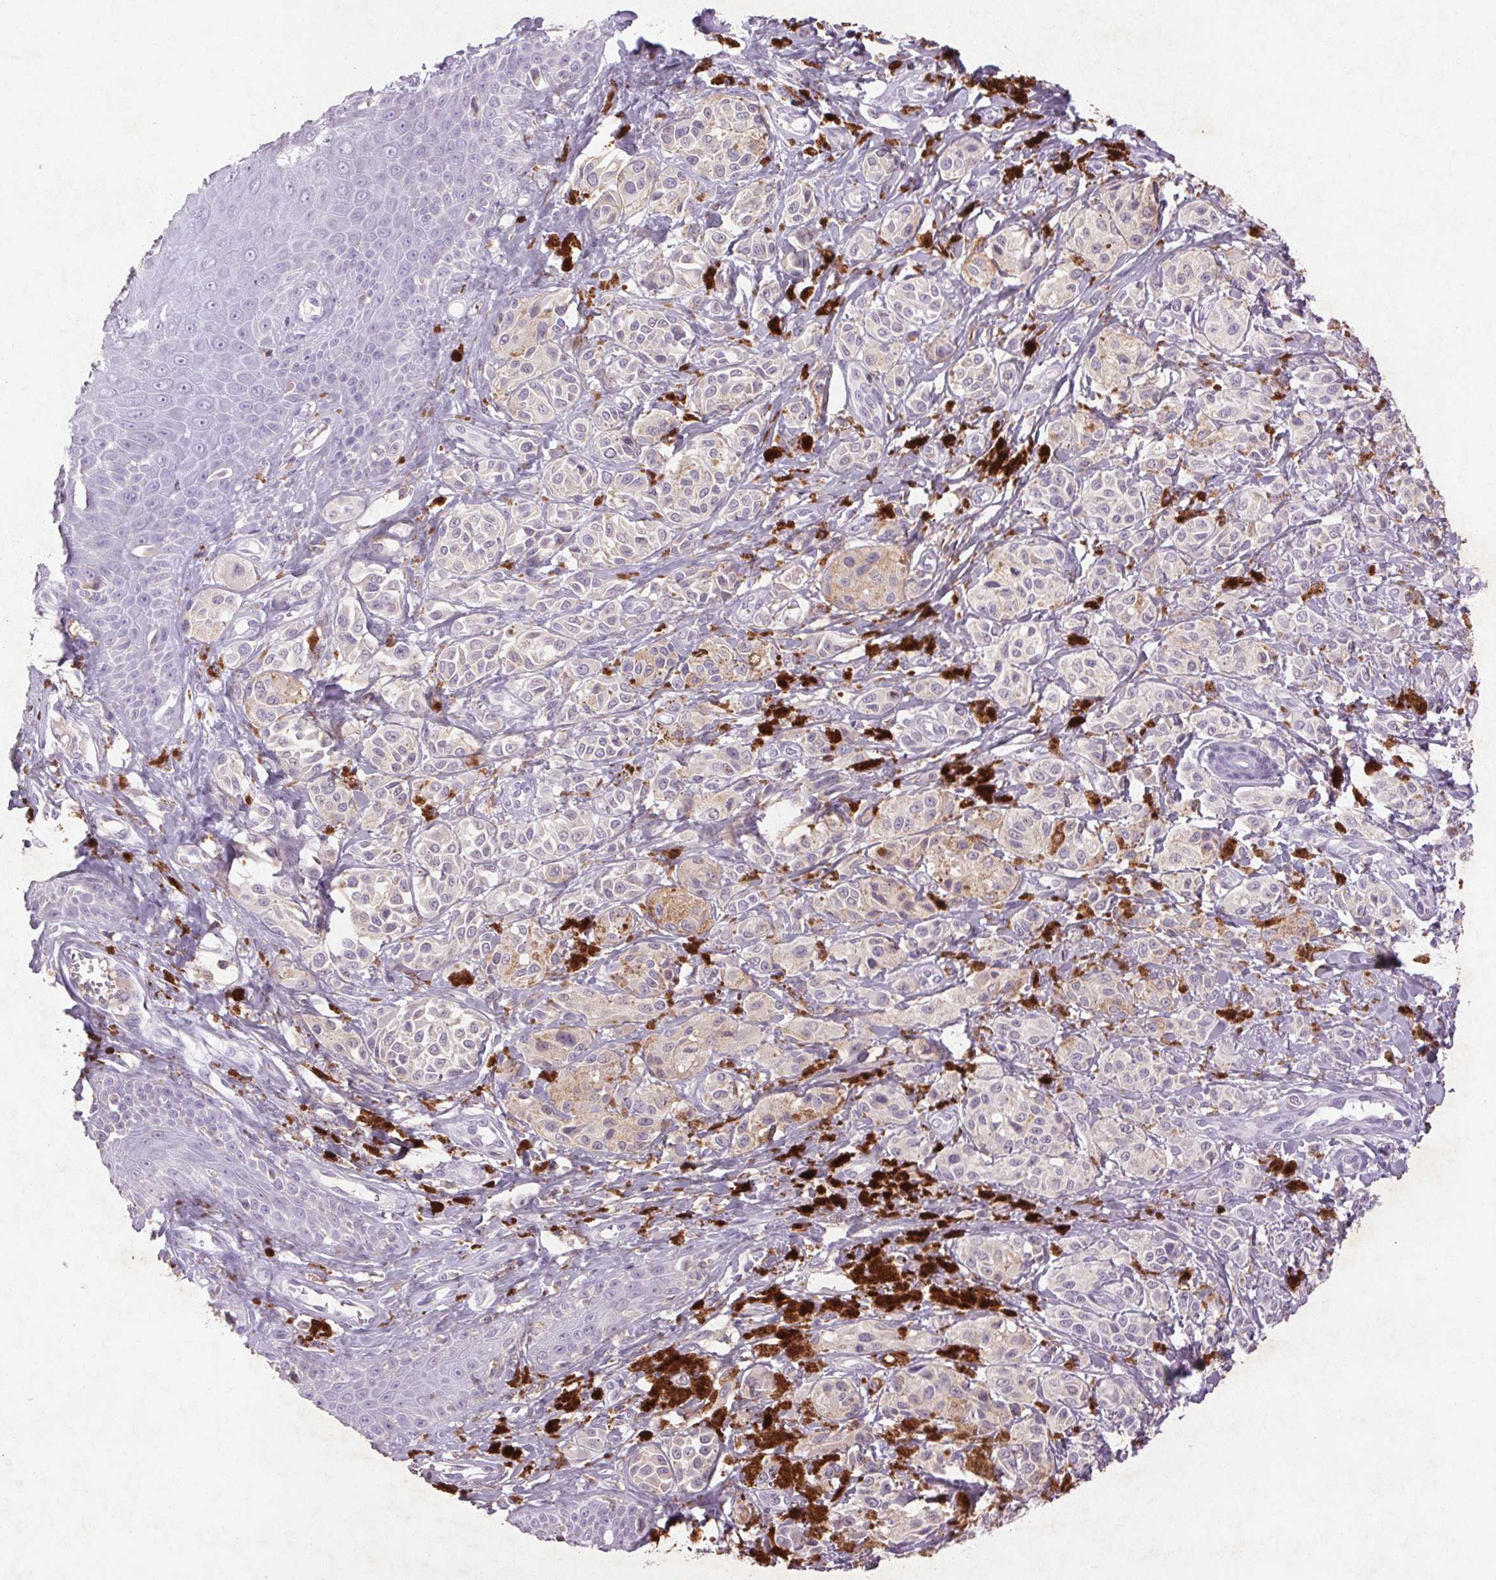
{"staining": {"intensity": "weak", "quantity": "<25%", "location": "cytoplasmic/membranous"}, "tissue": "melanoma", "cell_type": "Tumor cells", "image_type": "cancer", "snomed": [{"axis": "morphology", "description": "Malignant melanoma, NOS"}, {"axis": "topography", "description": "Skin"}], "caption": "Histopathology image shows no protein staining in tumor cells of melanoma tissue.", "gene": "FNDC7", "patient": {"sex": "female", "age": 80}}